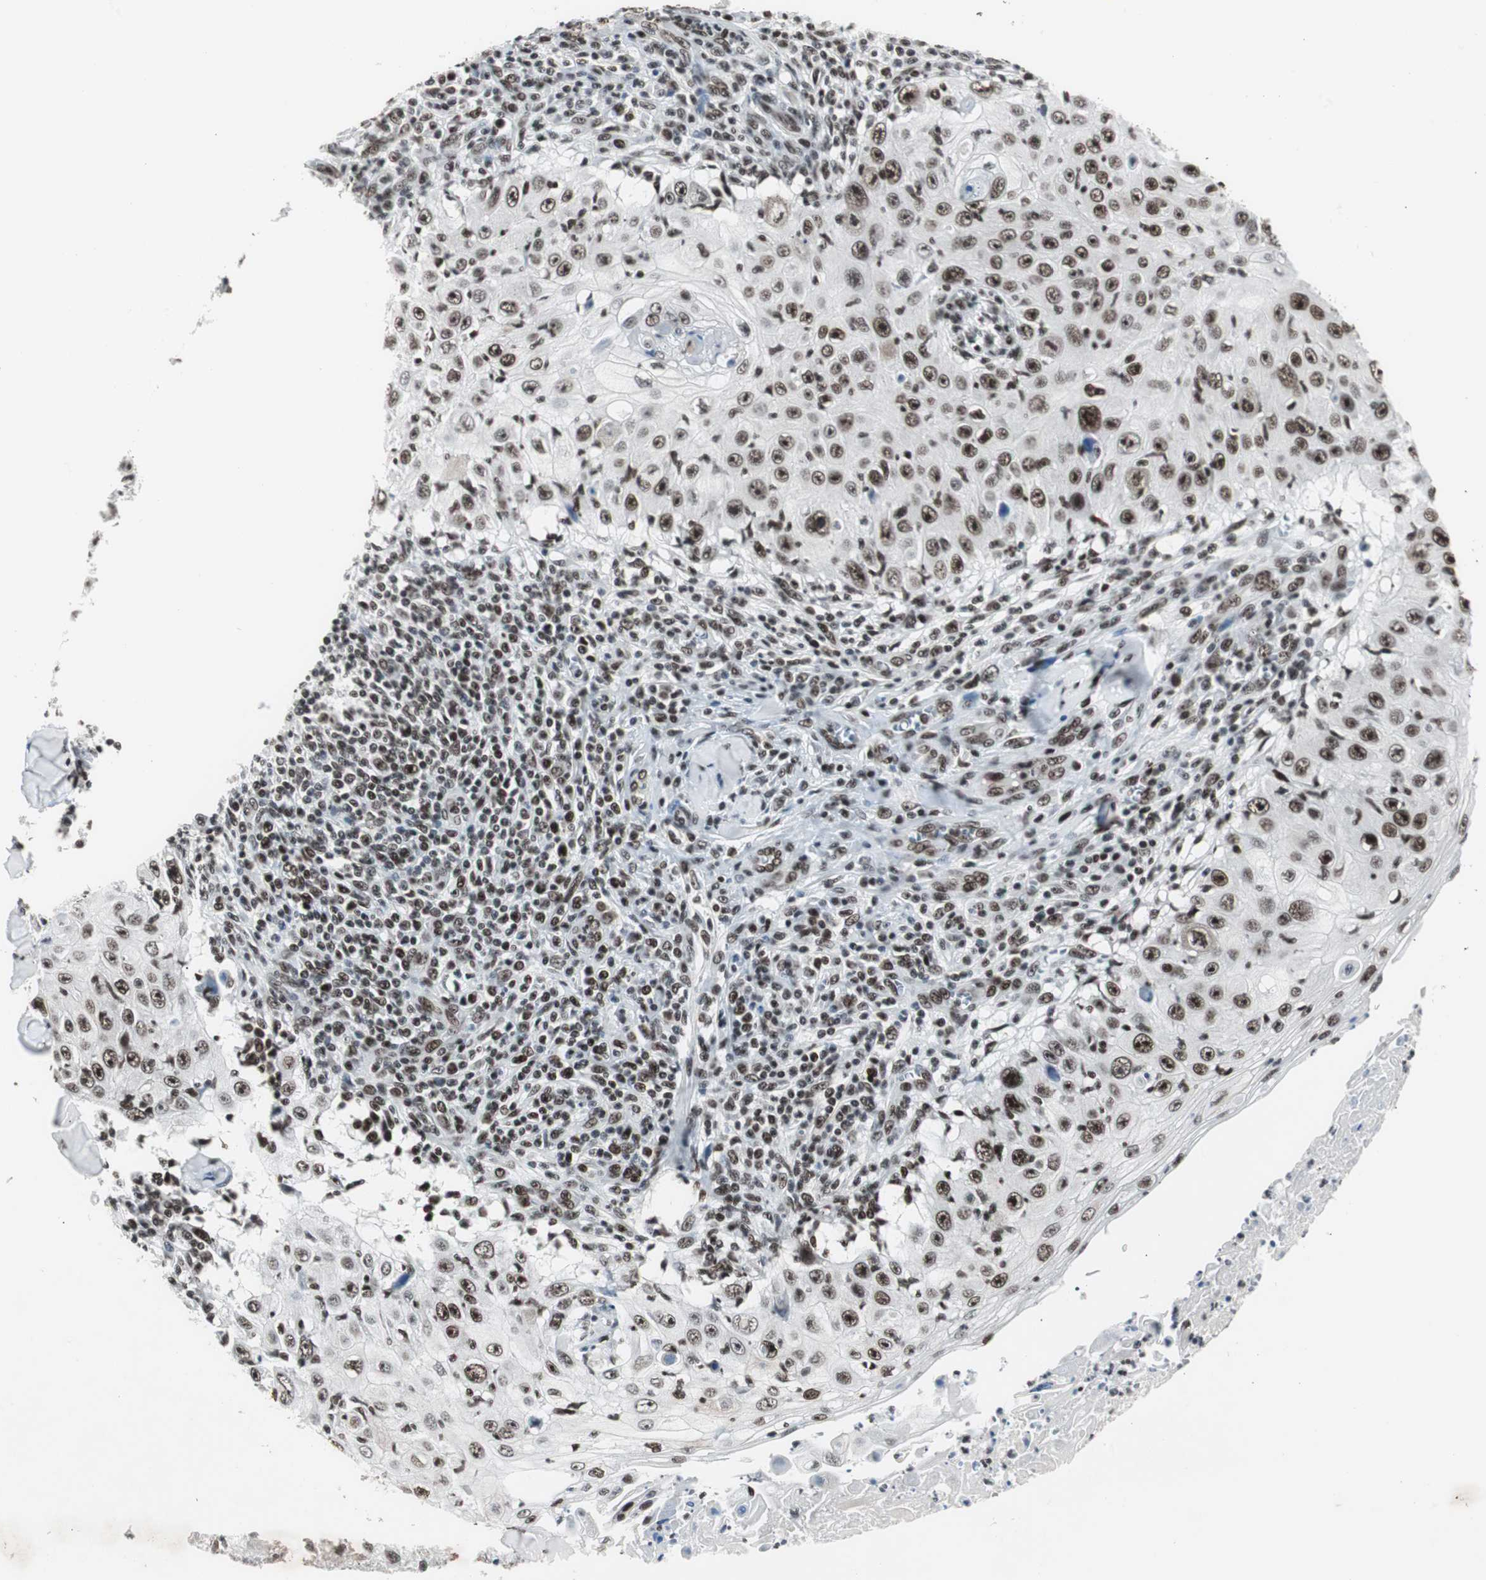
{"staining": {"intensity": "strong", "quantity": ">75%", "location": "nuclear"}, "tissue": "skin cancer", "cell_type": "Tumor cells", "image_type": "cancer", "snomed": [{"axis": "morphology", "description": "Squamous cell carcinoma, NOS"}, {"axis": "topography", "description": "Skin"}], "caption": "Skin squamous cell carcinoma stained with a protein marker displays strong staining in tumor cells.", "gene": "XRCC1", "patient": {"sex": "male", "age": 86}}